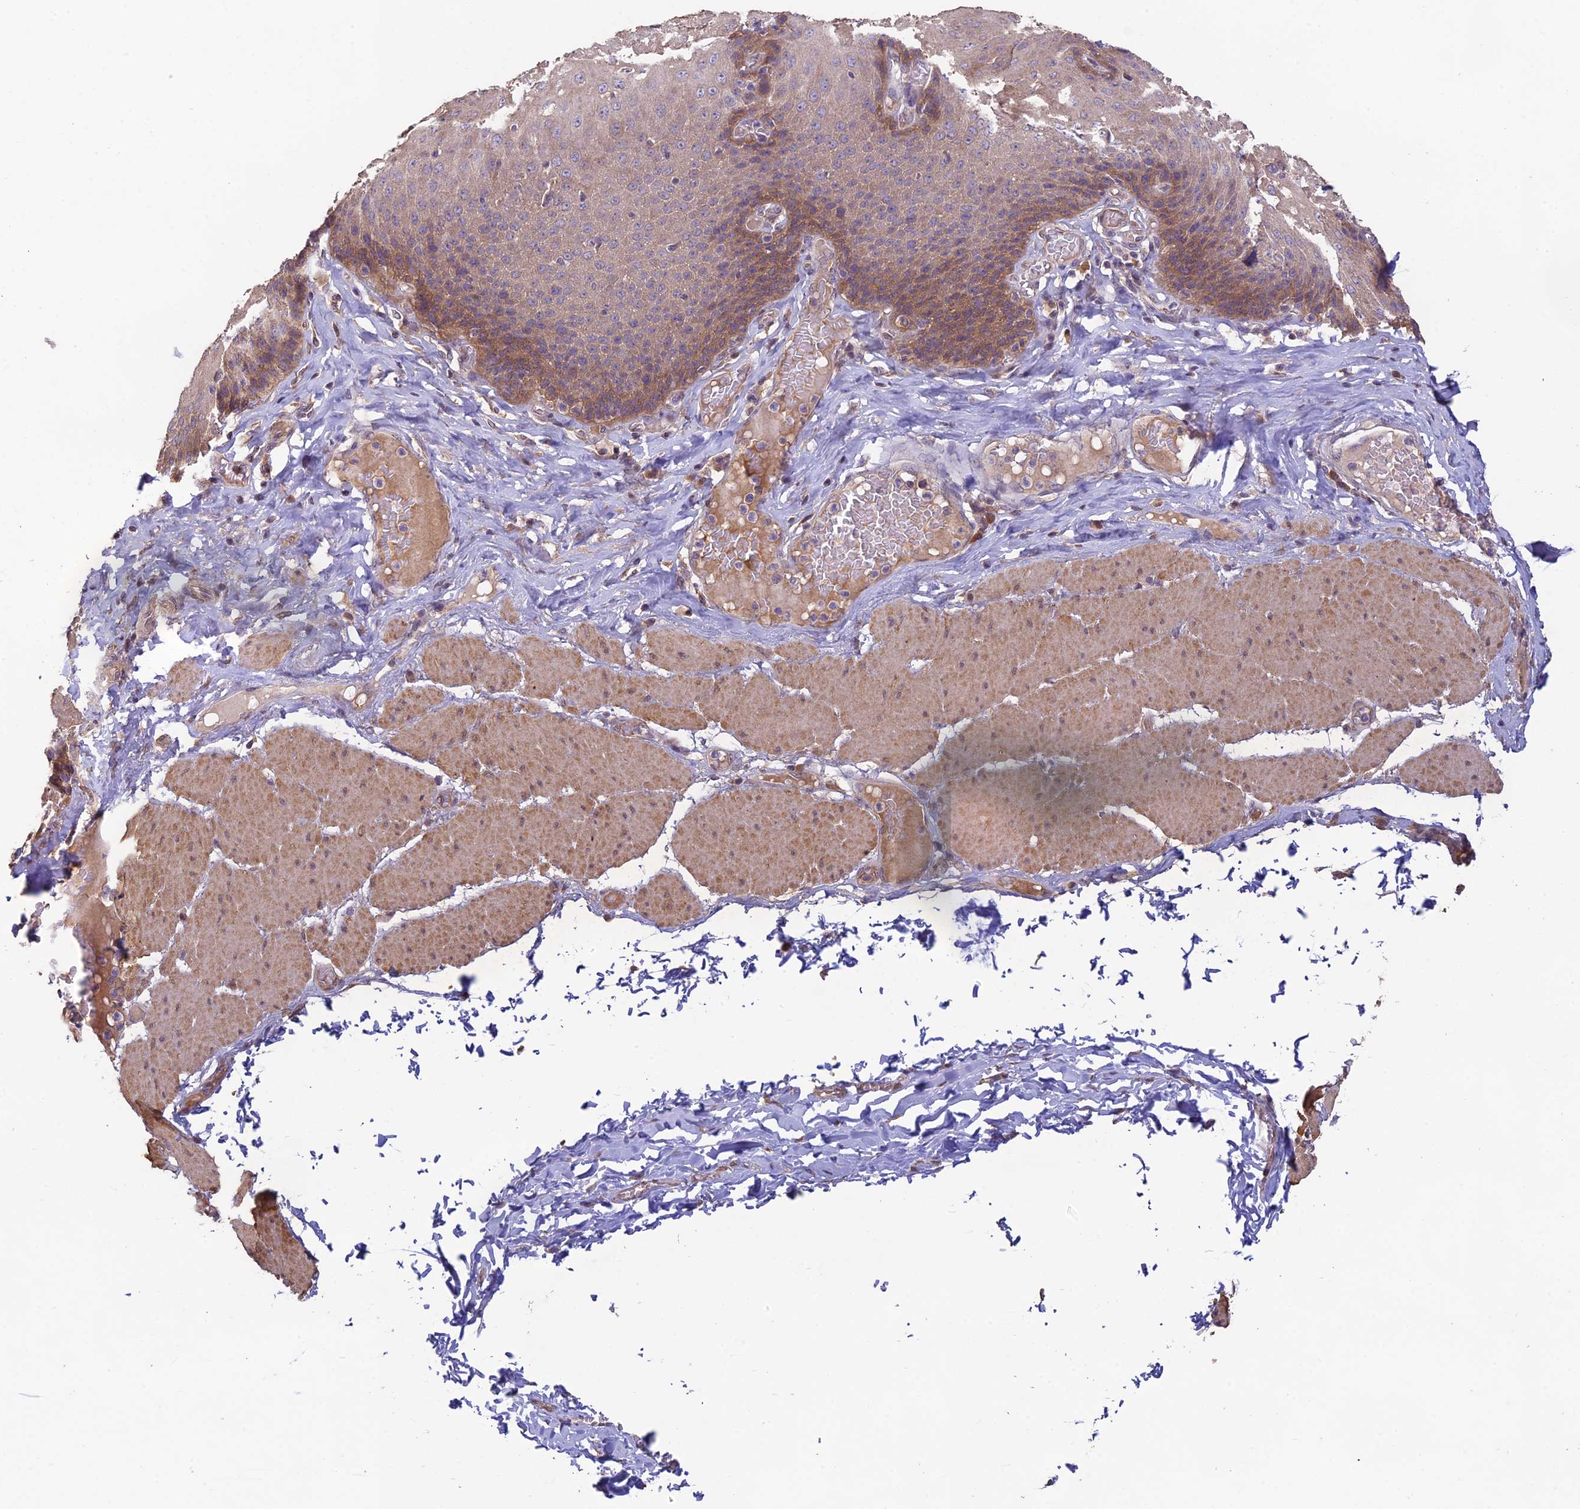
{"staining": {"intensity": "moderate", "quantity": "25%-75%", "location": "cytoplasmic/membranous"}, "tissue": "esophagus", "cell_type": "Squamous epithelial cells", "image_type": "normal", "snomed": [{"axis": "morphology", "description": "Normal tissue, NOS"}, {"axis": "topography", "description": "Esophagus"}], "caption": "DAB (3,3'-diaminobenzidine) immunohistochemical staining of normal human esophagus reveals moderate cytoplasmic/membranous protein positivity in approximately 25%-75% of squamous epithelial cells.", "gene": "MRNIP", "patient": {"sex": "male", "age": 60}}